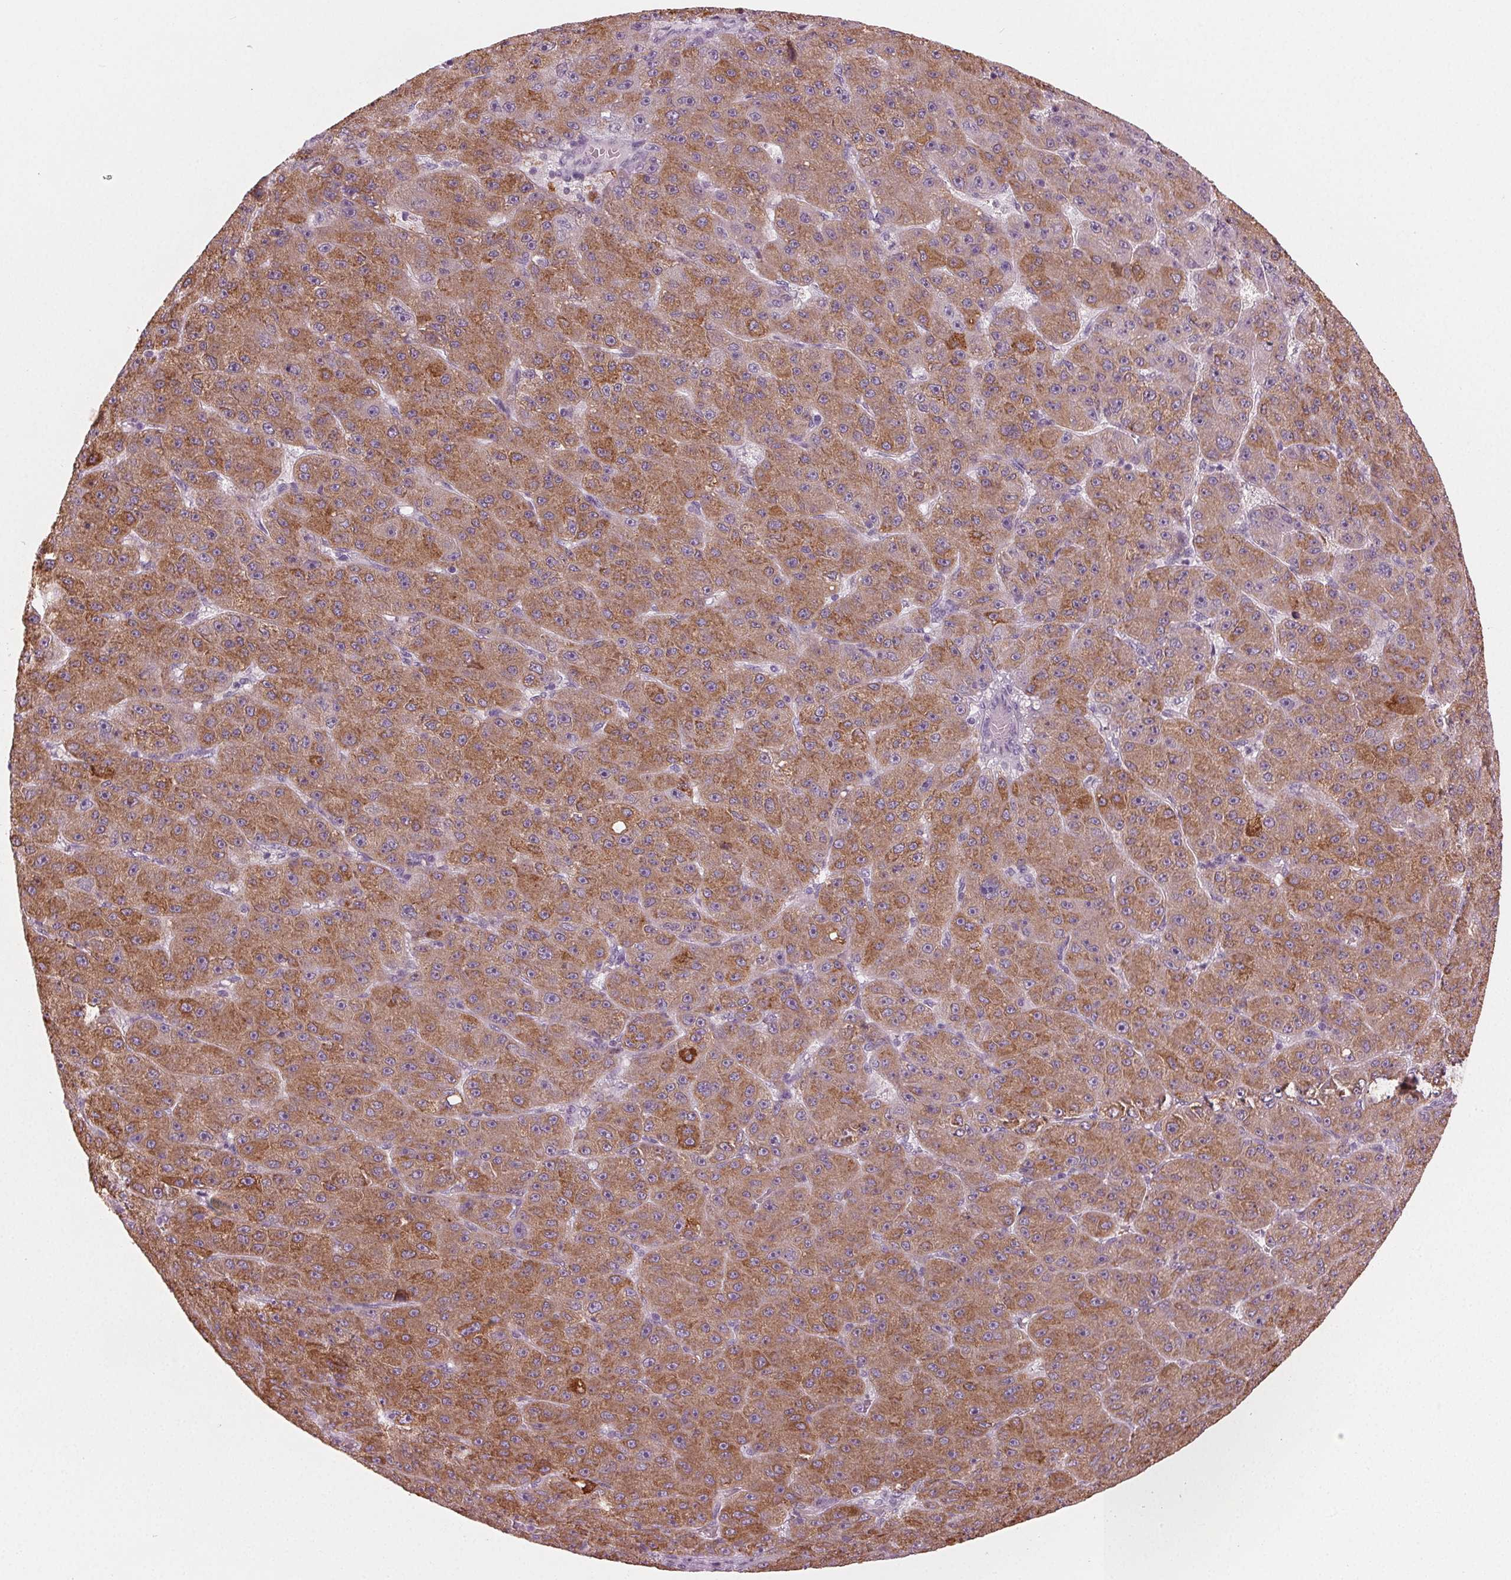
{"staining": {"intensity": "moderate", "quantity": ">75%", "location": "cytoplasmic/membranous"}, "tissue": "liver cancer", "cell_type": "Tumor cells", "image_type": "cancer", "snomed": [{"axis": "morphology", "description": "Carcinoma, Hepatocellular, NOS"}, {"axis": "topography", "description": "Liver"}], "caption": "An IHC histopathology image of neoplastic tissue is shown. Protein staining in brown shows moderate cytoplasmic/membranous positivity in liver cancer within tumor cells.", "gene": "PRAP1", "patient": {"sex": "male", "age": 67}}